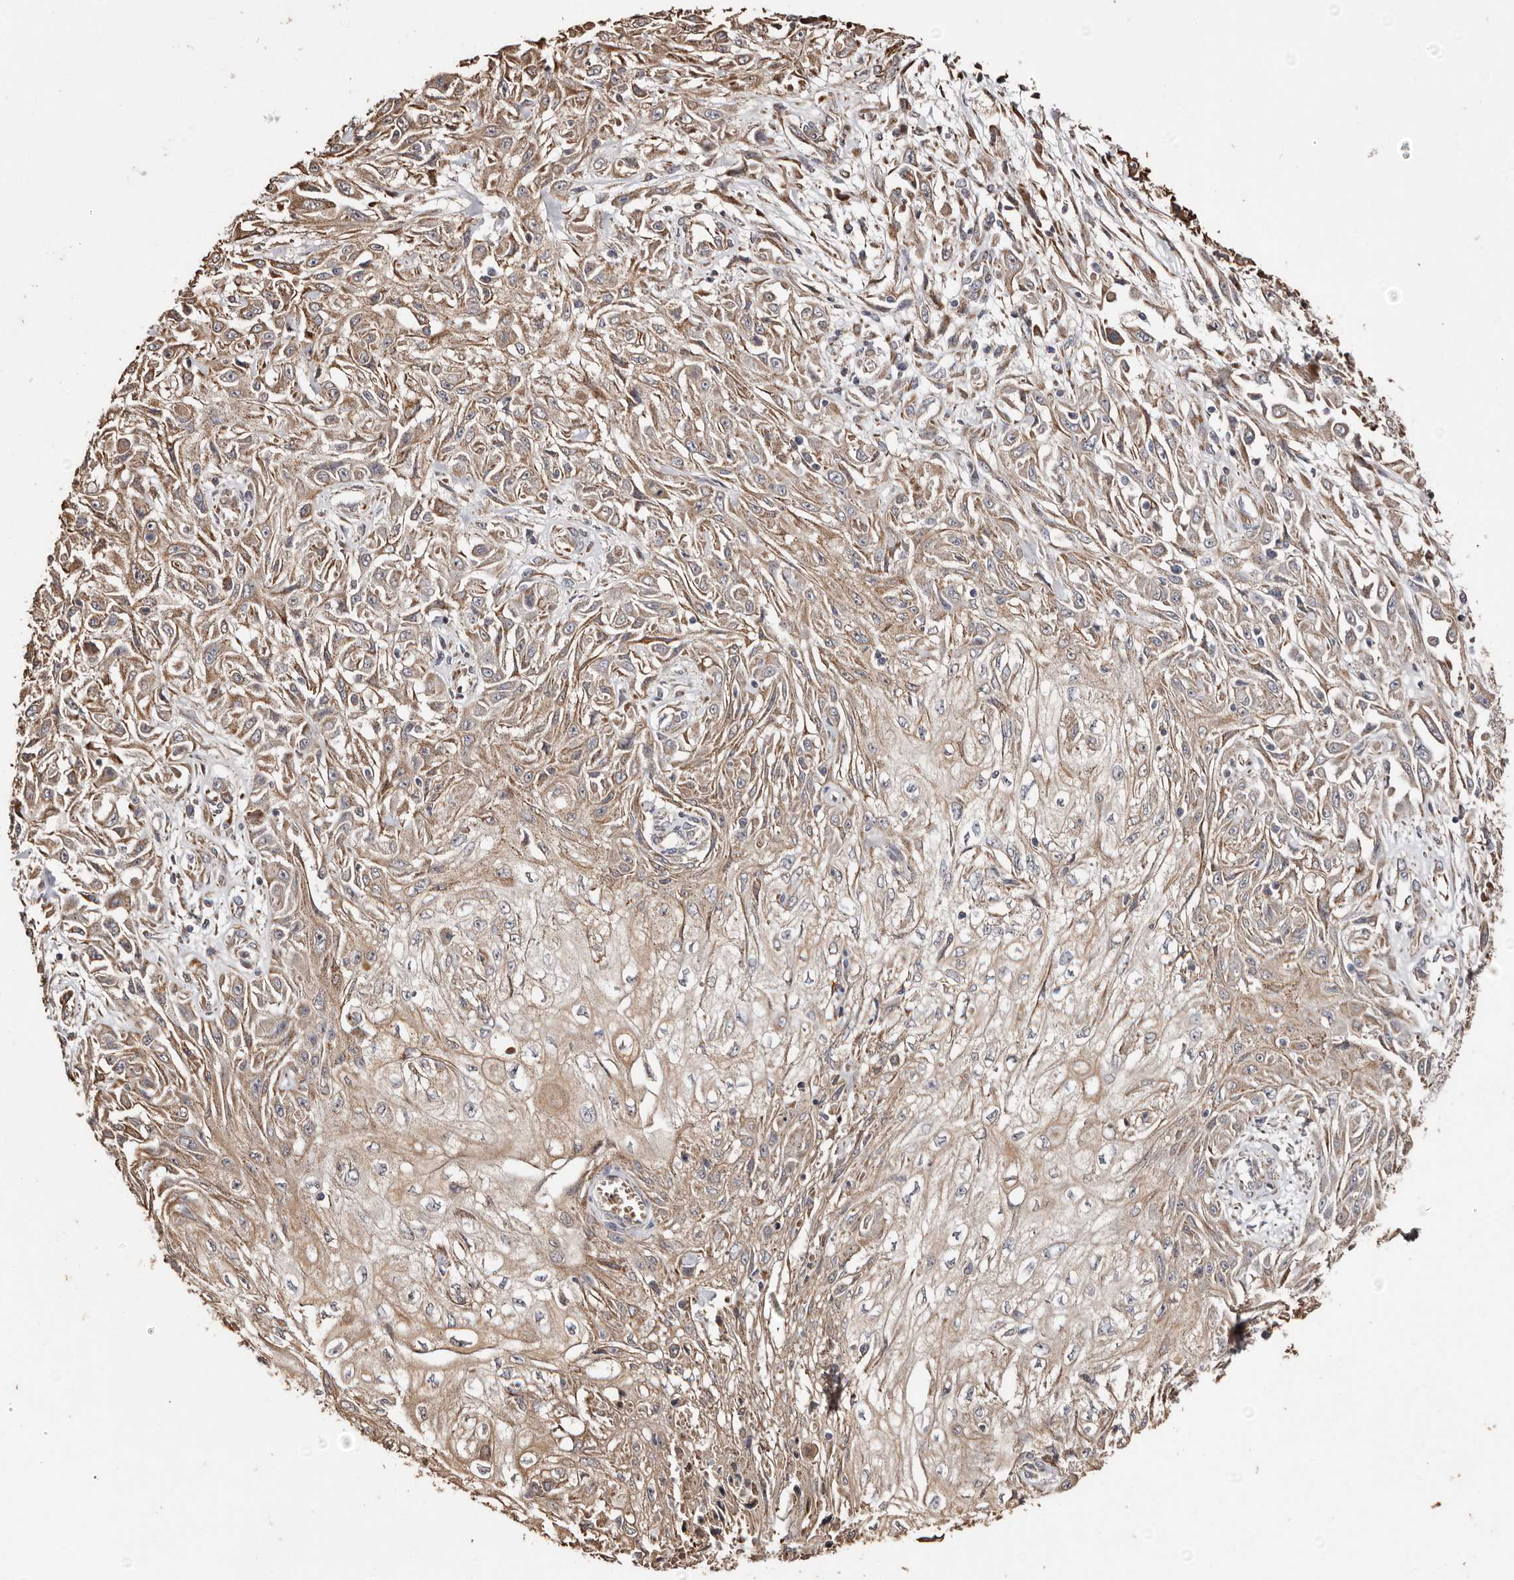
{"staining": {"intensity": "moderate", "quantity": ">75%", "location": "cytoplasmic/membranous"}, "tissue": "skin cancer", "cell_type": "Tumor cells", "image_type": "cancer", "snomed": [{"axis": "morphology", "description": "Squamous cell carcinoma, NOS"}, {"axis": "morphology", "description": "Squamous cell carcinoma, metastatic, NOS"}, {"axis": "topography", "description": "Skin"}, {"axis": "topography", "description": "Lymph node"}], "caption": "Skin cancer stained with a protein marker exhibits moderate staining in tumor cells.", "gene": "MACC1", "patient": {"sex": "male", "age": 75}}